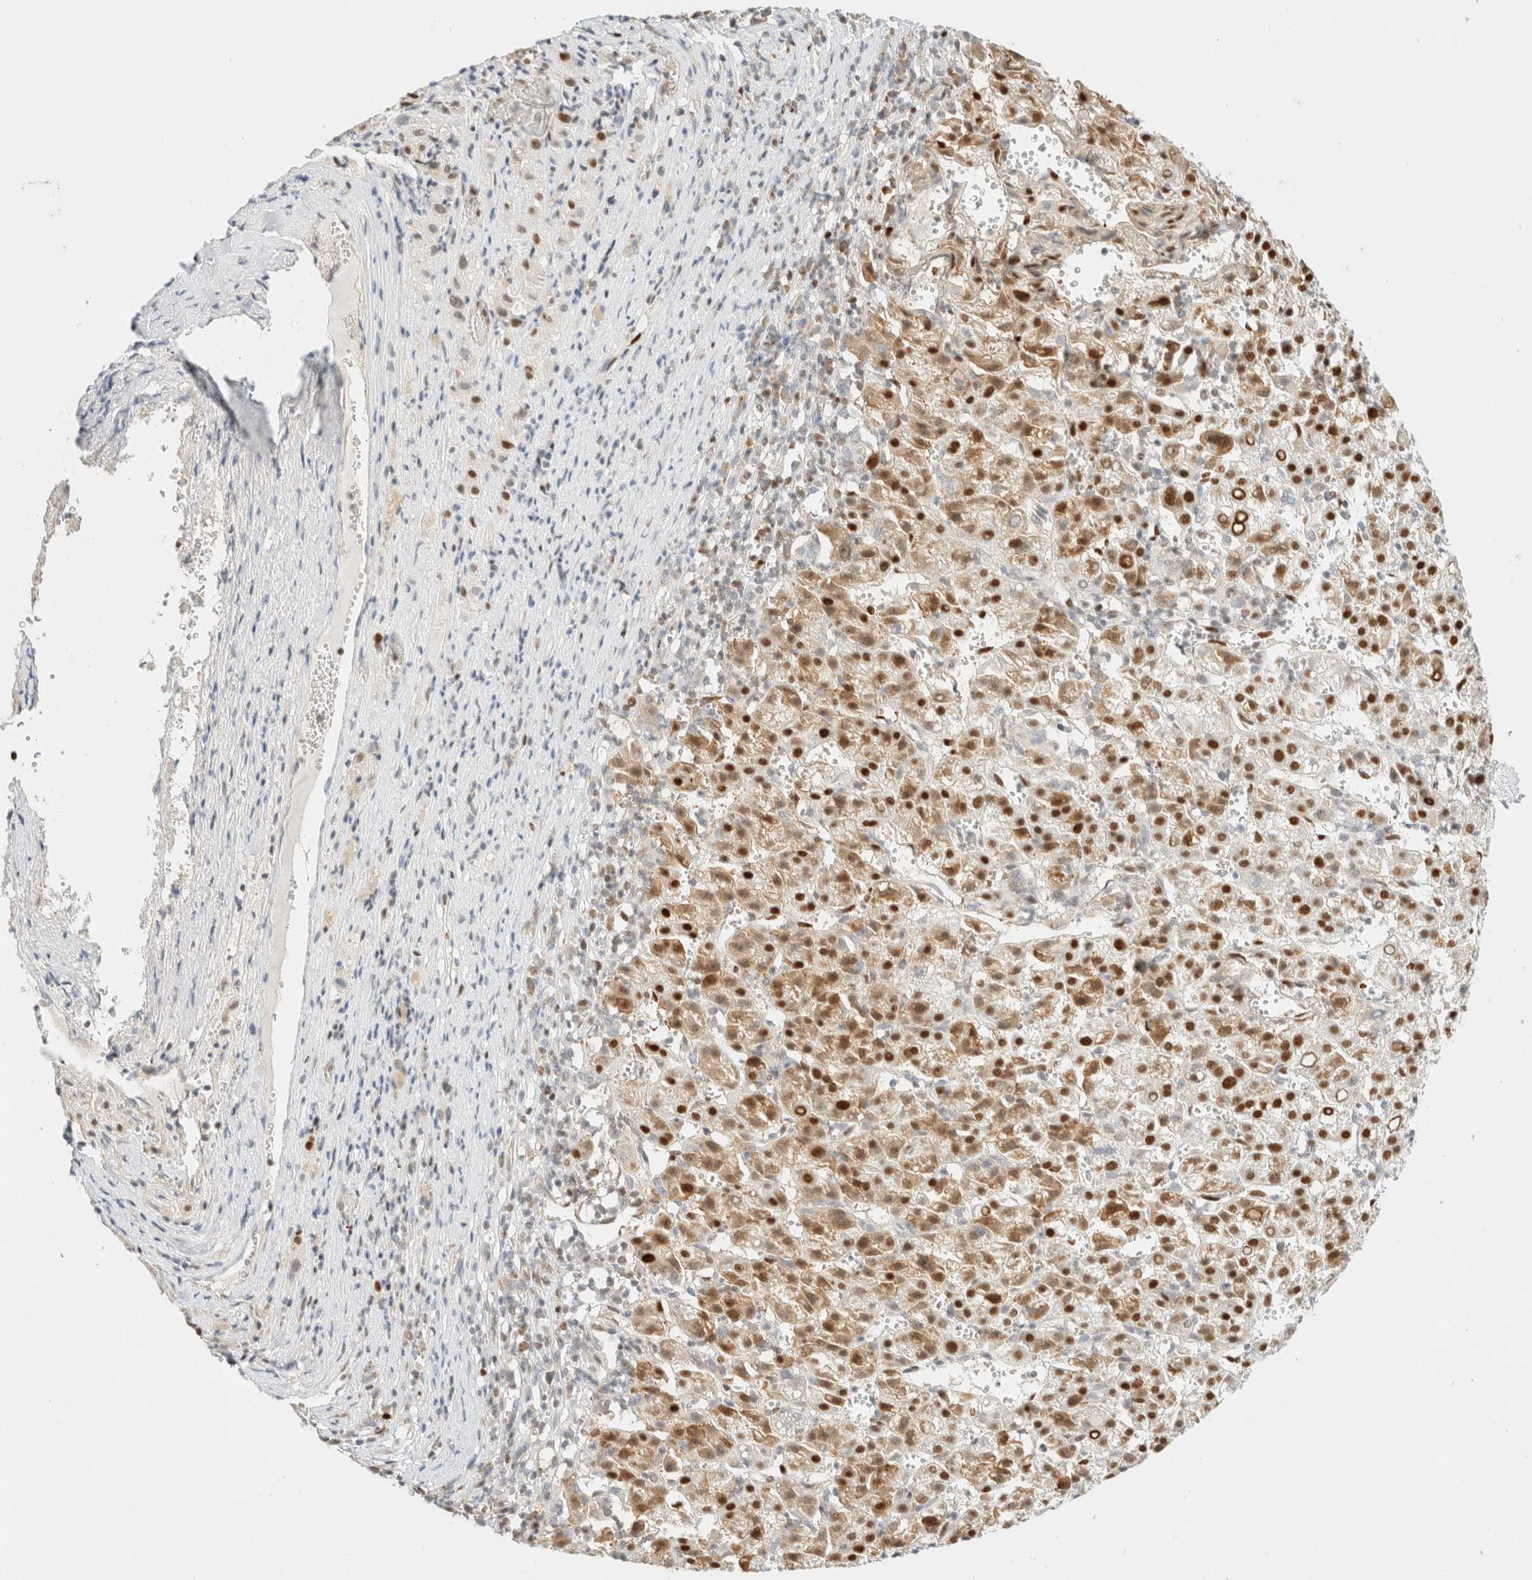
{"staining": {"intensity": "strong", "quantity": ">75%", "location": "nuclear"}, "tissue": "liver cancer", "cell_type": "Tumor cells", "image_type": "cancer", "snomed": [{"axis": "morphology", "description": "Carcinoma, Hepatocellular, NOS"}, {"axis": "topography", "description": "Liver"}], "caption": "Immunohistochemical staining of hepatocellular carcinoma (liver) displays high levels of strong nuclear protein staining in about >75% of tumor cells.", "gene": "DDB2", "patient": {"sex": "female", "age": 58}}